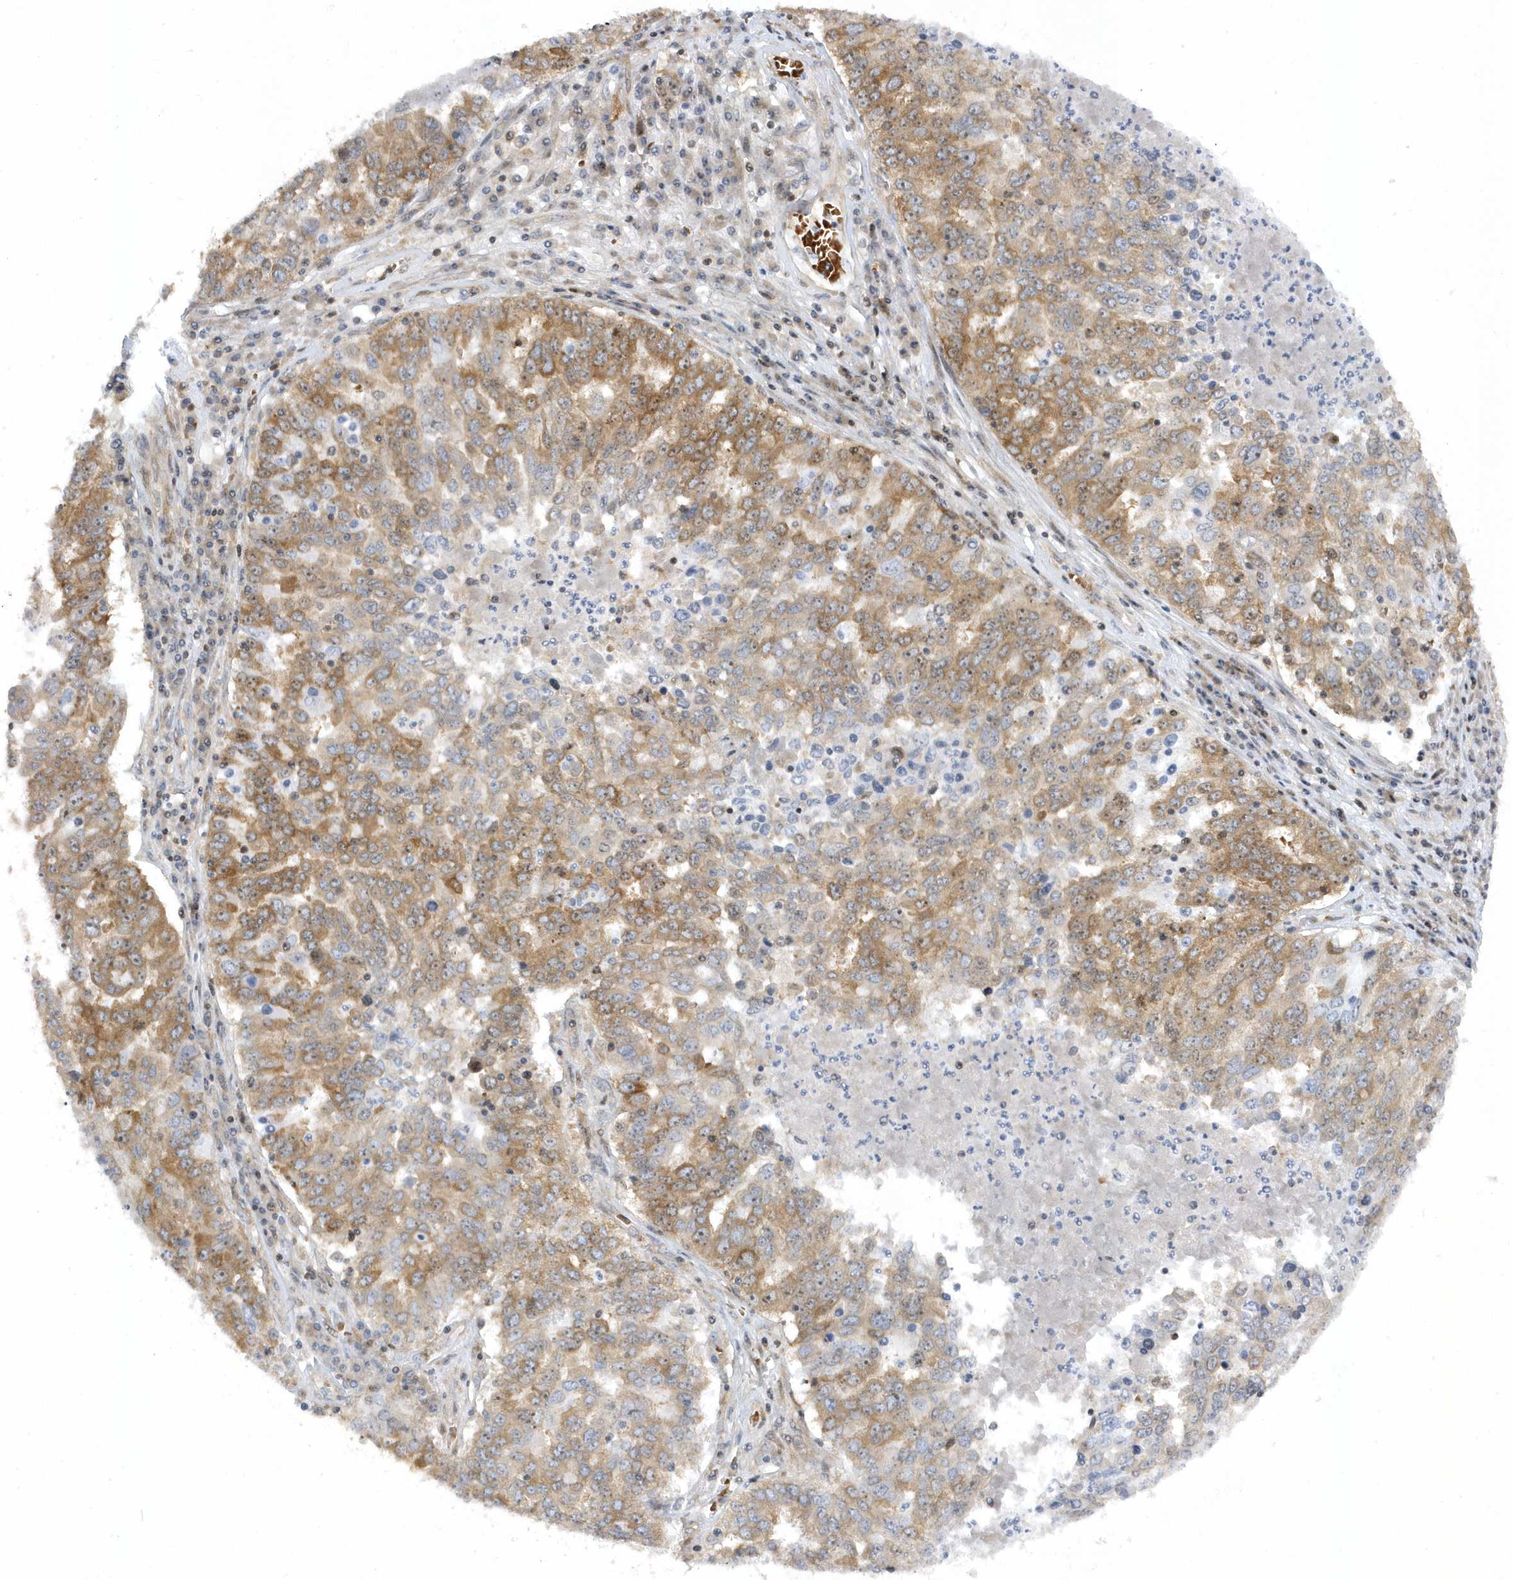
{"staining": {"intensity": "moderate", "quantity": ">75%", "location": "cytoplasmic/membranous"}, "tissue": "ovarian cancer", "cell_type": "Tumor cells", "image_type": "cancer", "snomed": [{"axis": "morphology", "description": "Carcinoma, endometroid"}, {"axis": "topography", "description": "Ovary"}], "caption": "This is a micrograph of immunohistochemistry staining of endometroid carcinoma (ovarian), which shows moderate staining in the cytoplasmic/membranous of tumor cells.", "gene": "MAP7D3", "patient": {"sex": "female", "age": 62}}